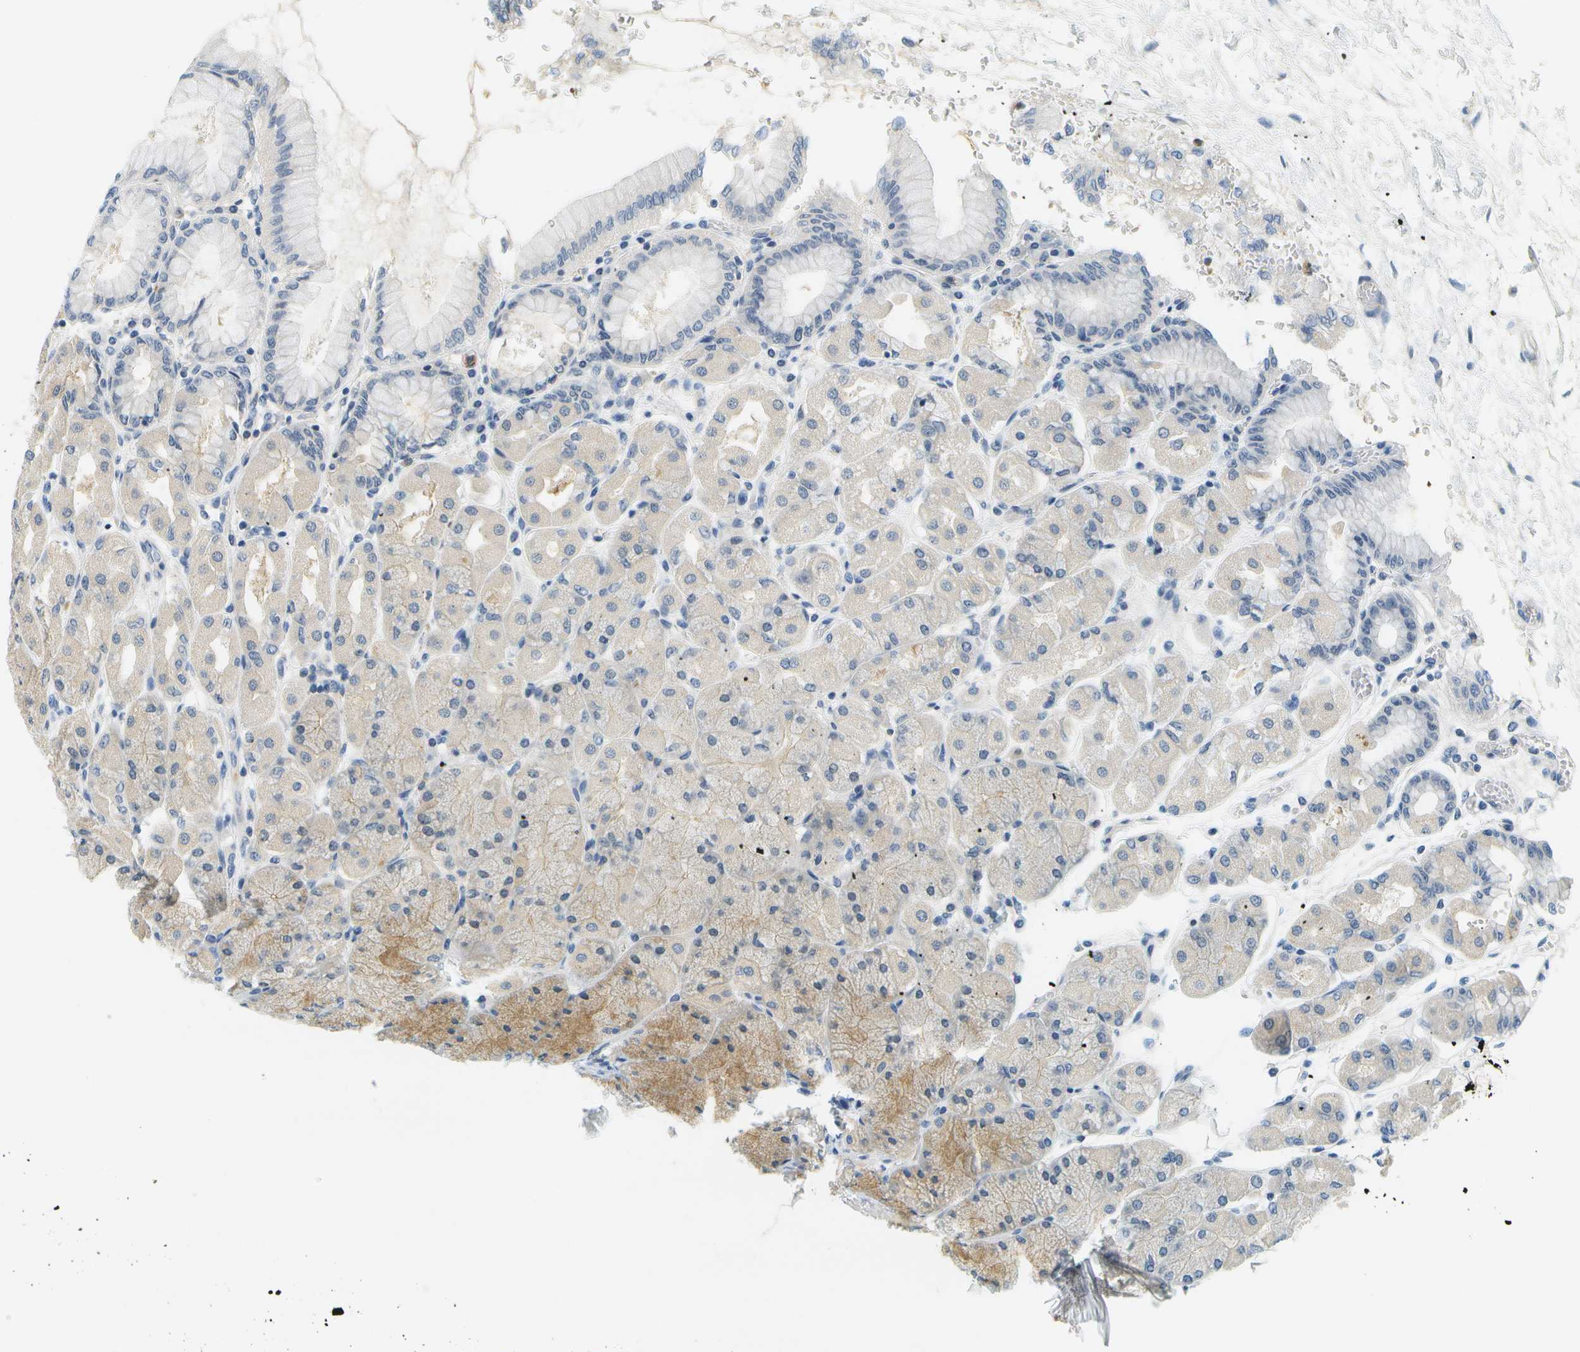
{"staining": {"intensity": "moderate", "quantity": "<25%", "location": "cytoplasmic/membranous"}, "tissue": "stomach", "cell_type": "Glandular cells", "image_type": "normal", "snomed": [{"axis": "morphology", "description": "Normal tissue, NOS"}, {"axis": "topography", "description": "Stomach, upper"}], "caption": "Immunohistochemistry photomicrograph of normal stomach: stomach stained using immunohistochemistry exhibits low levels of moderate protein expression localized specifically in the cytoplasmic/membranous of glandular cells, appearing as a cytoplasmic/membranous brown color.", "gene": "RASGRP2", "patient": {"sex": "female", "age": 56}}